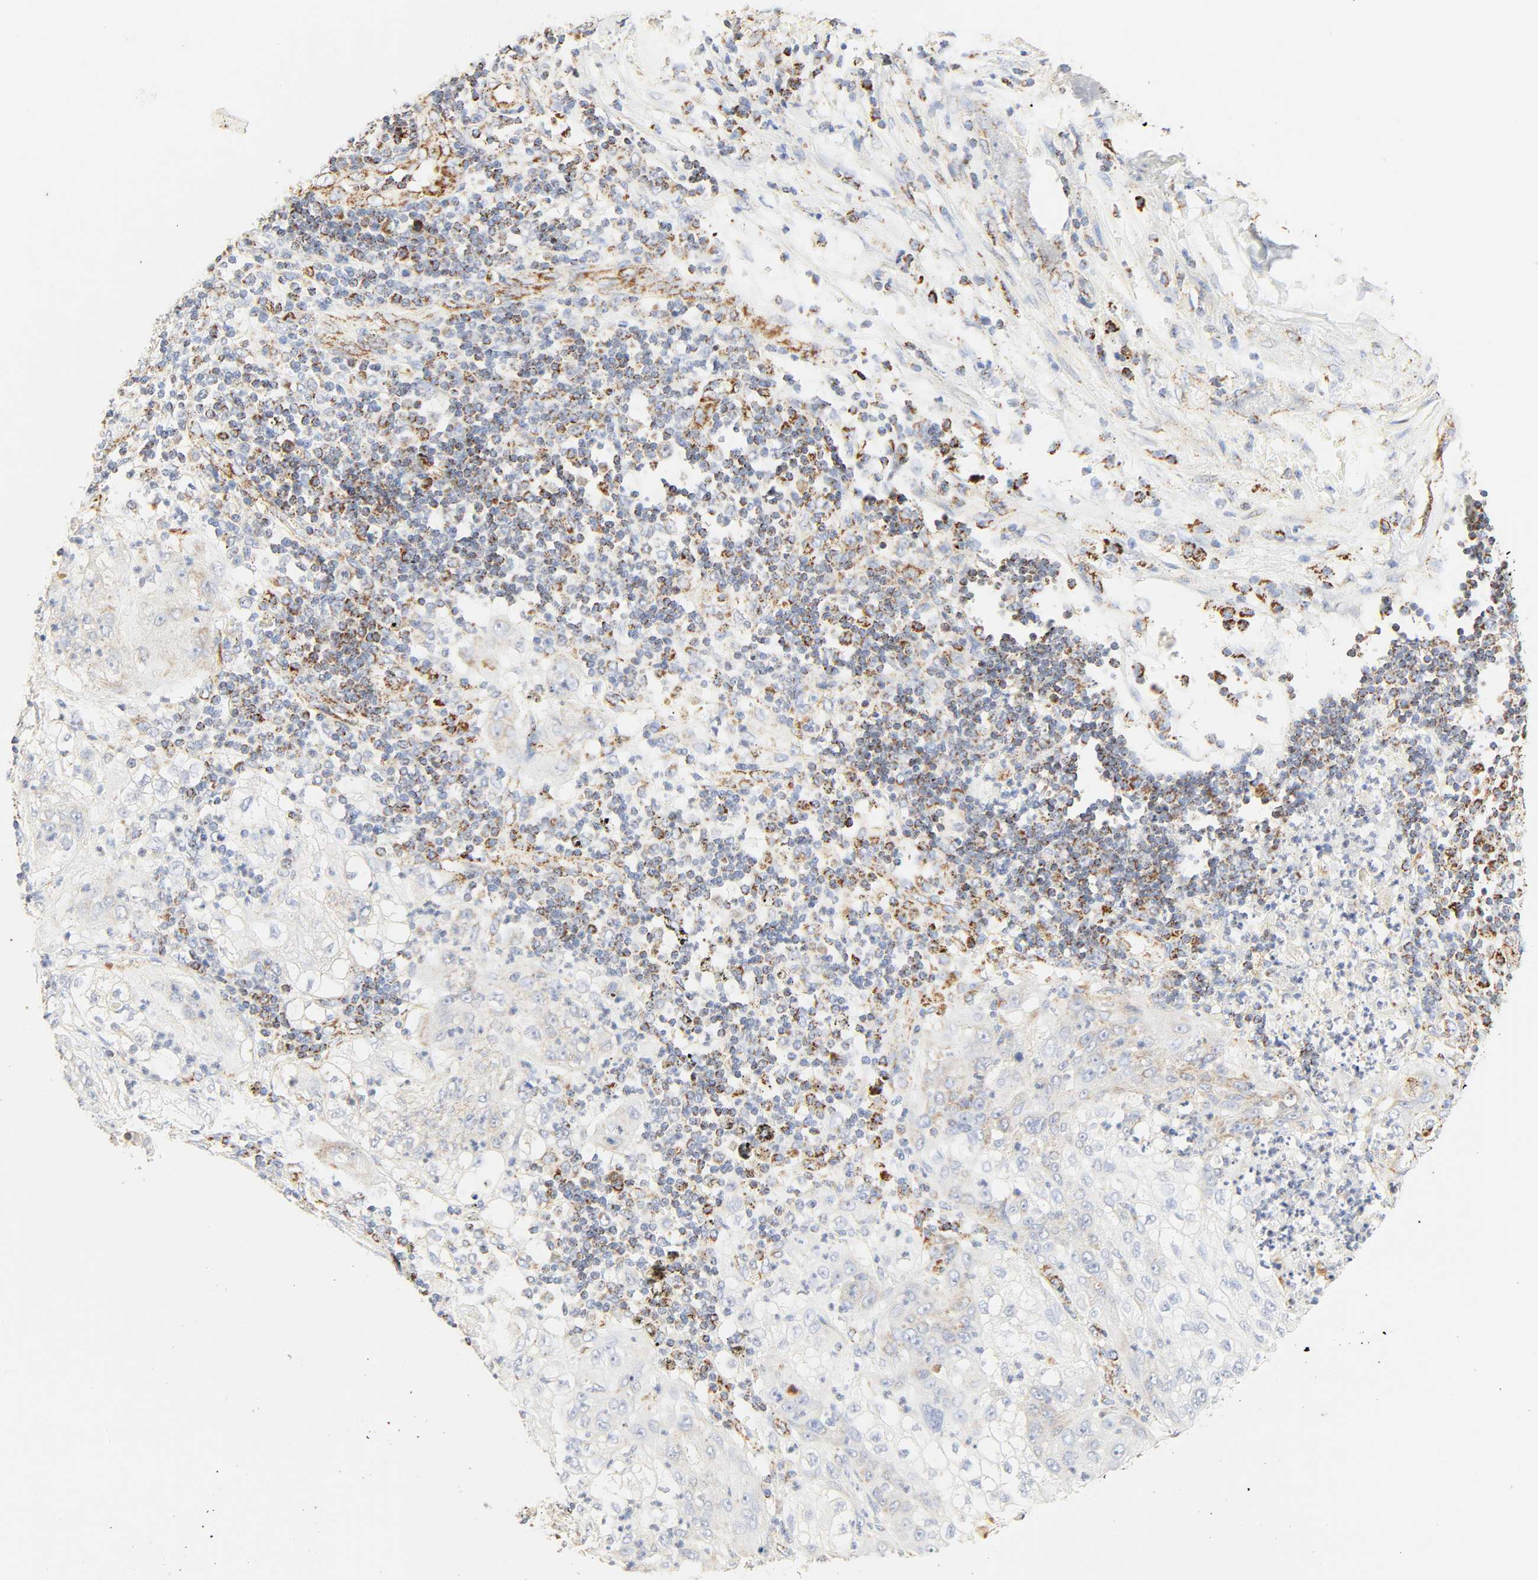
{"staining": {"intensity": "weak", "quantity": "<25%", "location": "cytoplasmic/membranous"}, "tissue": "lung cancer", "cell_type": "Tumor cells", "image_type": "cancer", "snomed": [{"axis": "morphology", "description": "Inflammation, NOS"}, {"axis": "morphology", "description": "Squamous cell carcinoma, NOS"}, {"axis": "topography", "description": "Lymph node"}, {"axis": "topography", "description": "Soft tissue"}, {"axis": "topography", "description": "Lung"}], "caption": "Immunohistochemistry of squamous cell carcinoma (lung) exhibits no positivity in tumor cells.", "gene": "ACAT1", "patient": {"sex": "male", "age": 66}}